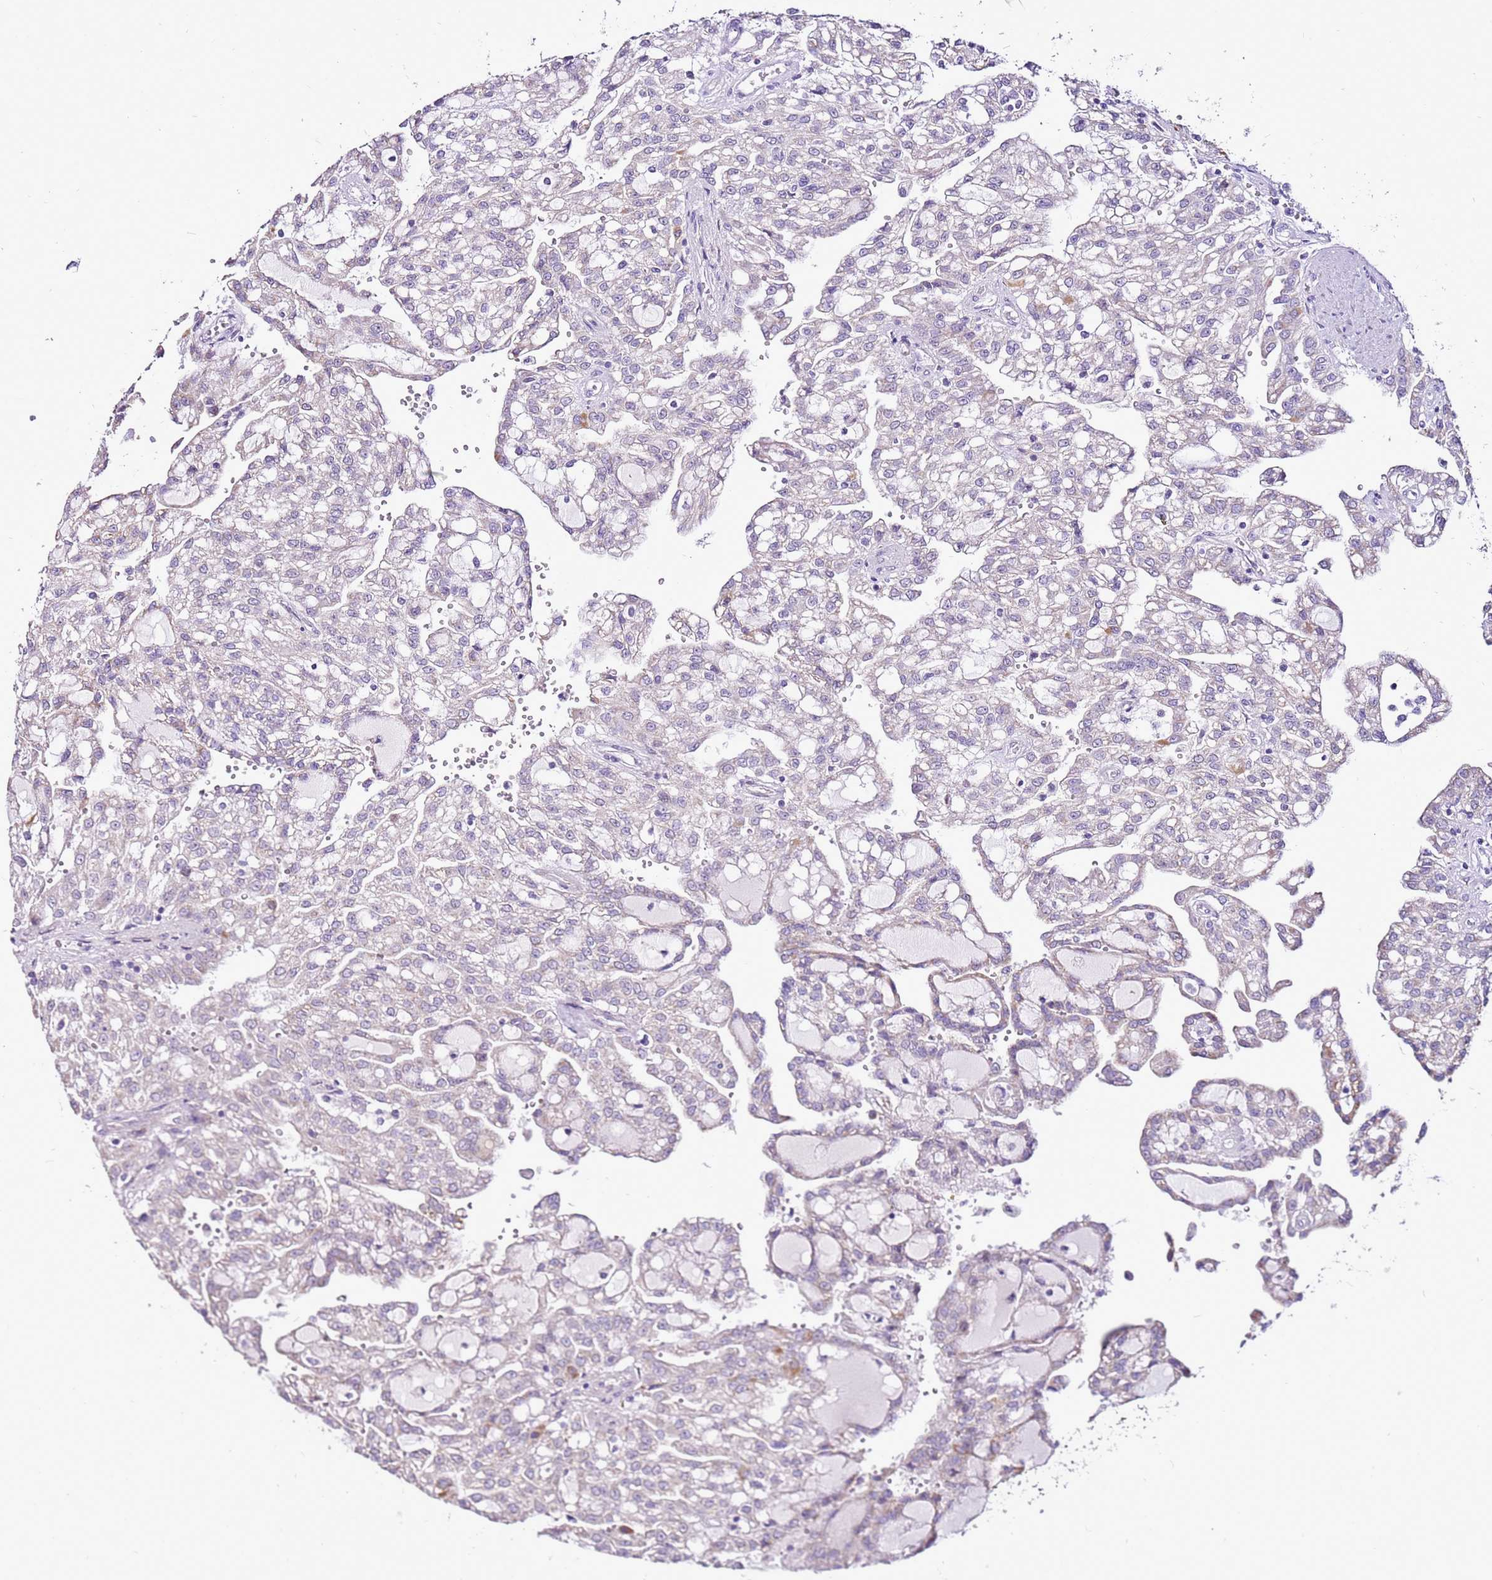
{"staining": {"intensity": "negative", "quantity": "none", "location": "none"}, "tissue": "renal cancer", "cell_type": "Tumor cells", "image_type": "cancer", "snomed": [{"axis": "morphology", "description": "Adenocarcinoma, NOS"}, {"axis": "topography", "description": "Kidney"}], "caption": "IHC of adenocarcinoma (renal) shows no staining in tumor cells.", "gene": "SLC38A5", "patient": {"sex": "male", "age": 63}}